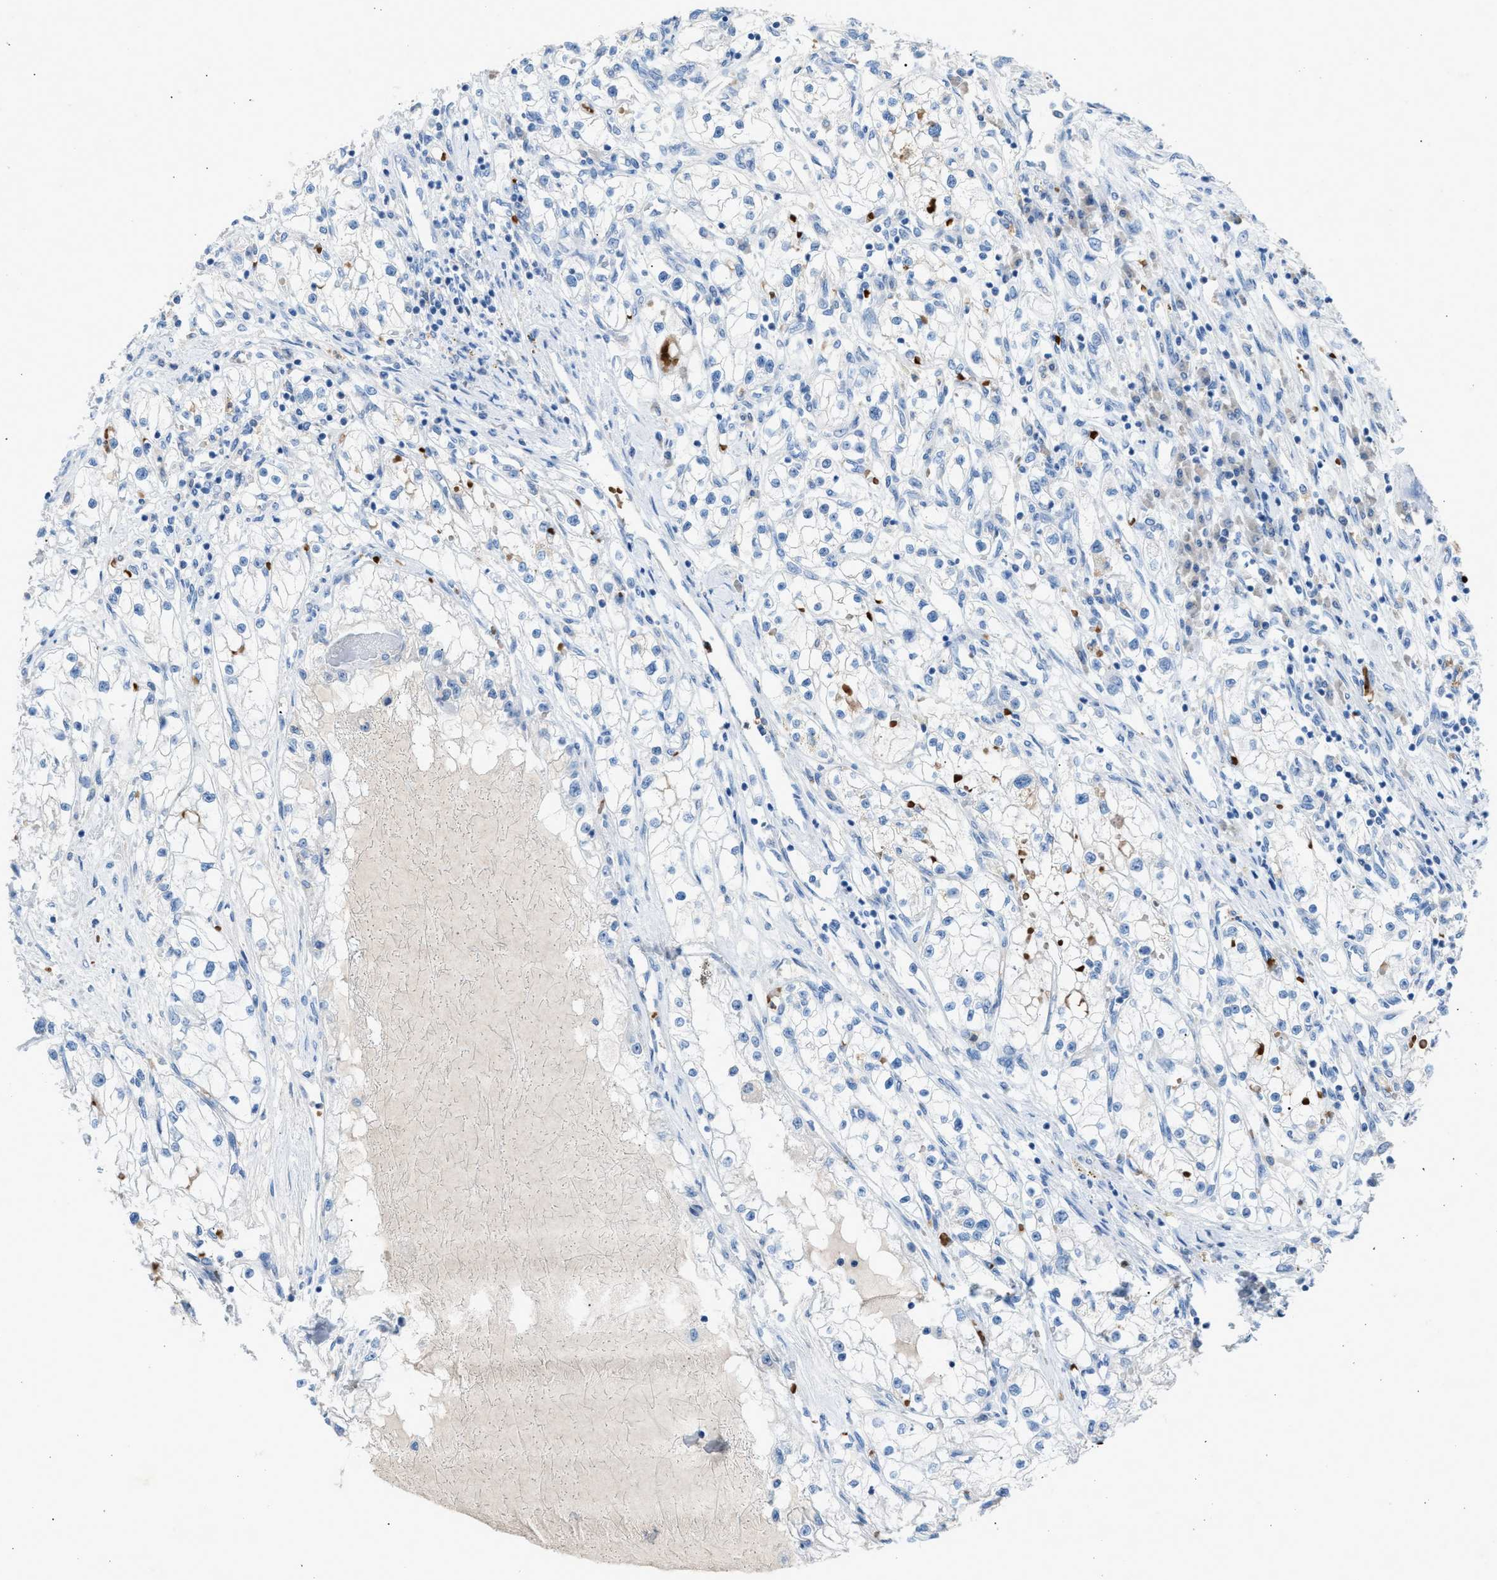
{"staining": {"intensity": "negative", "quantity": "none", "location": "none"}, "tissue": "renal cancer", "cell_type": "Tumor cells", "image_type": "cancer", "snomed": [{"axis": "morphology", "description": "Adenocarcinoma, NOS"}, {"axis": "topography", "description": "Kidney"}], "caption": "There is no significant positivity in tumor cells of renal cancer.", "gene": "CFAP77", "patient": {"sex": "male", "age": 68}}